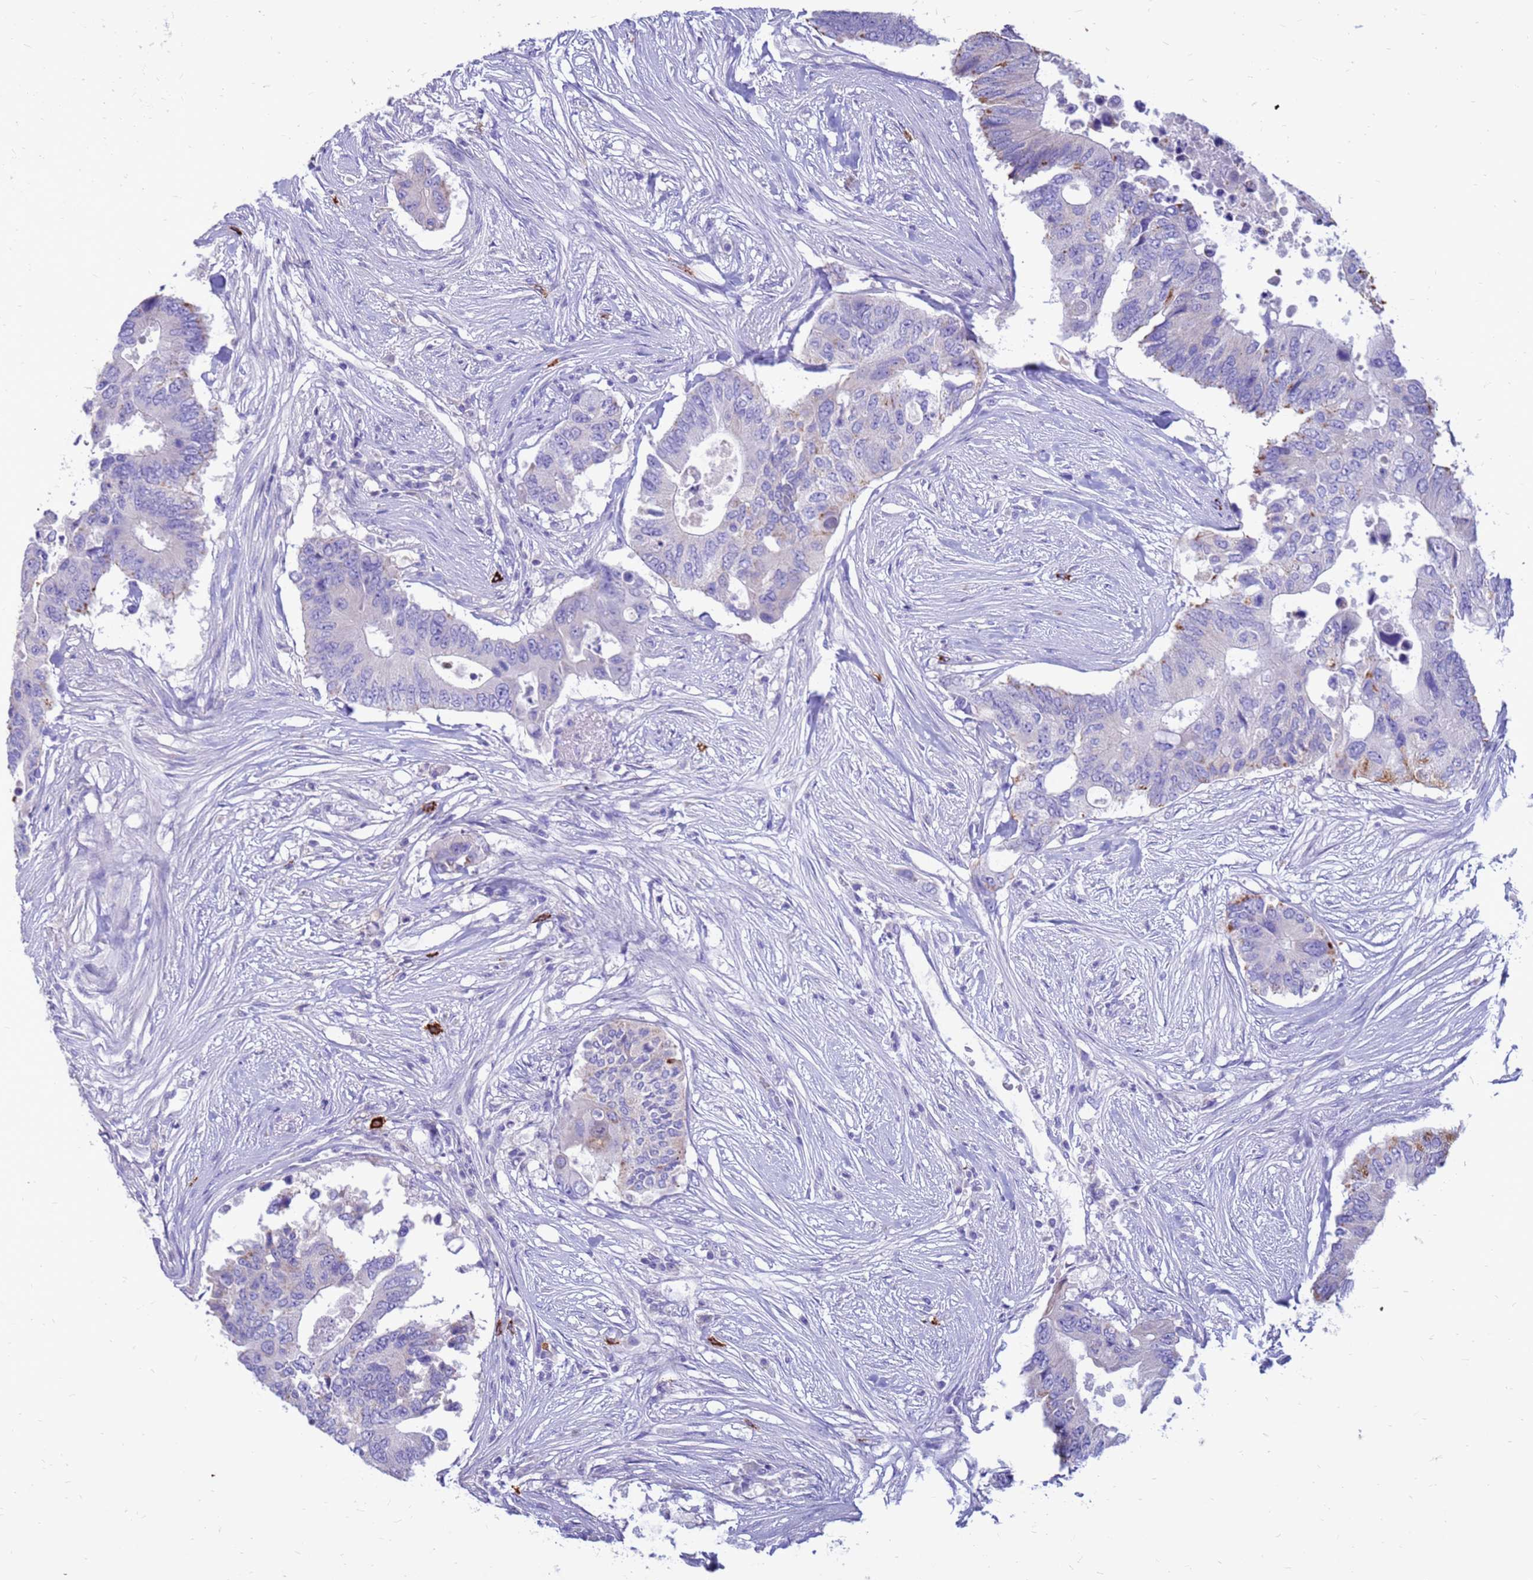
{"staining": {"intensity": "moderate", "quantity": "<25%", "location": "cytoplasmic/membranous"}, "tissue": "colorectal cancer", "cell_type": "Tumor cells", "image_type": "cancer", "snomed": [{"axis": "morphology", "description": "Adenocarcinoma, NOS"}, {"axis": "topography", "description": "Colon"}], "caption": "High-magnification brightfield microscopy of adenocarcinoma (colorectal) stained with DAB (3,3'-diaminobenzidine) (brown) and counterstained with hematoxylin (blue). tumor cells exhibit moderate cytoplasmic/membranous staining is appreciated in about<25% of cells. The staining was performed using DAB to visualize the protein expression in brown, while the nuclei were stained in blue with hematoxylin (Magnification: 20x).", "gene": "PDE10A", "patient": {"sex": "male", "age": 71}}